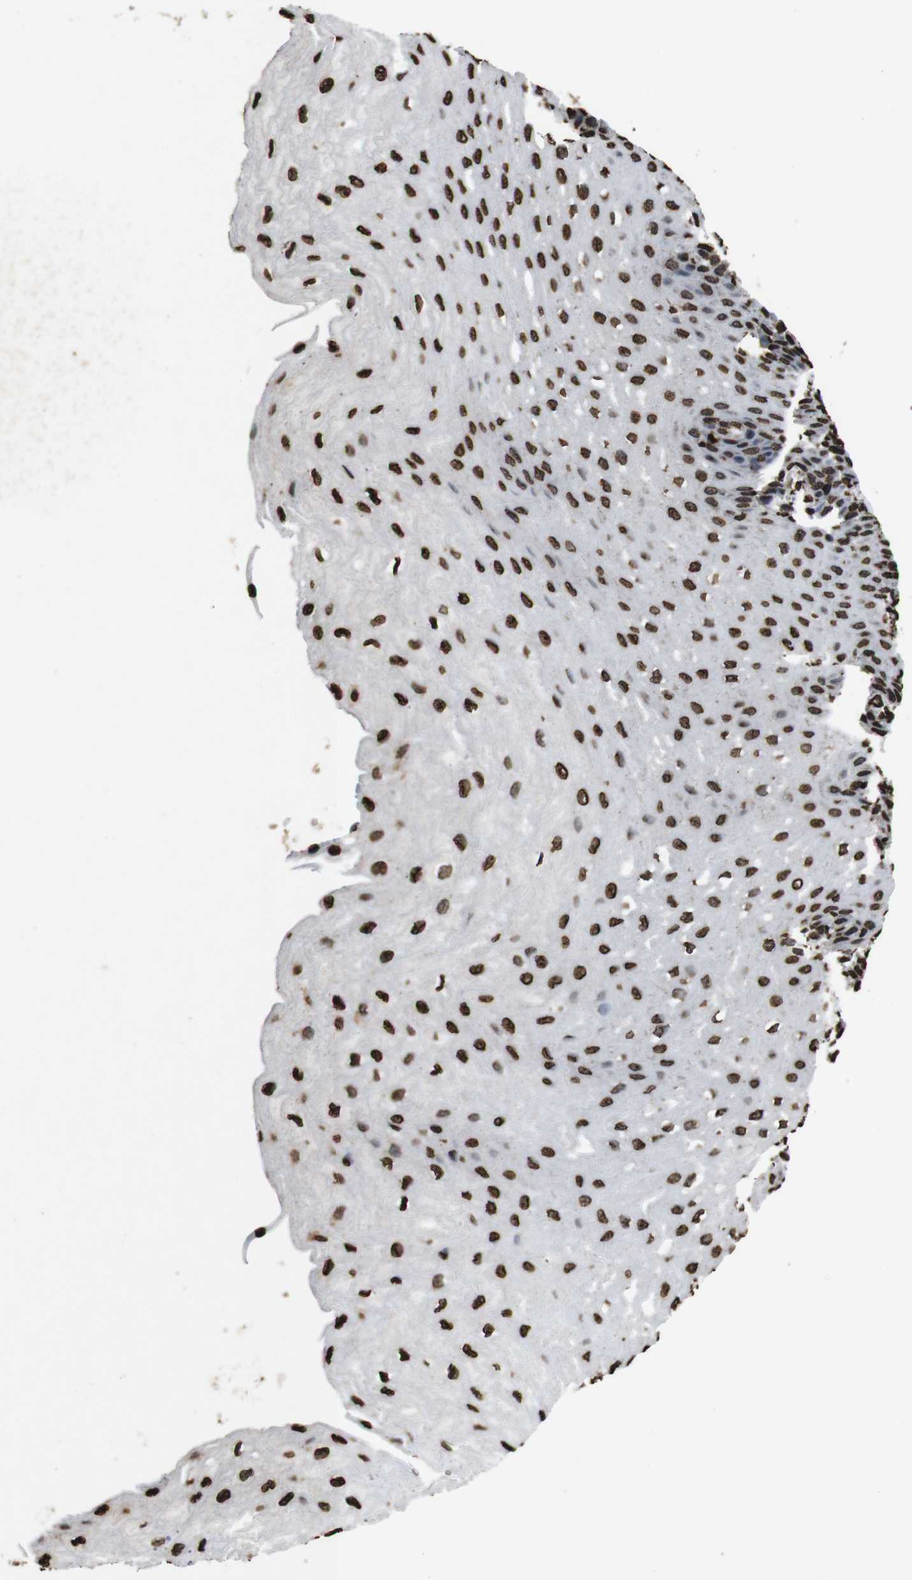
{"staining": {"intensity": "strong", "quantity": ">75%", "location": "nuclear"}, "tissue": "esophagus", "cell_type": "Squamous epithelial cells", "image_type": "normal", "snomed": [{"axis": "morphology", "description": "Normal tissue, NOS"}, {"axis": "topography", "description": "Esophagus"}], "caption": "Immunohistochemistry (IHC) staining of normal esophagus, which reveals high levels of strong nuclear expression in approximately >75% of squamous epithelial cells indicating strong nuclear protein expression. The staining was performed using DAB (brown) for protein detection and nuclei were counterstained in hematoxylin (blue).", "gene": "MDM2", "patient": {"sex": "female", "age": 72}}